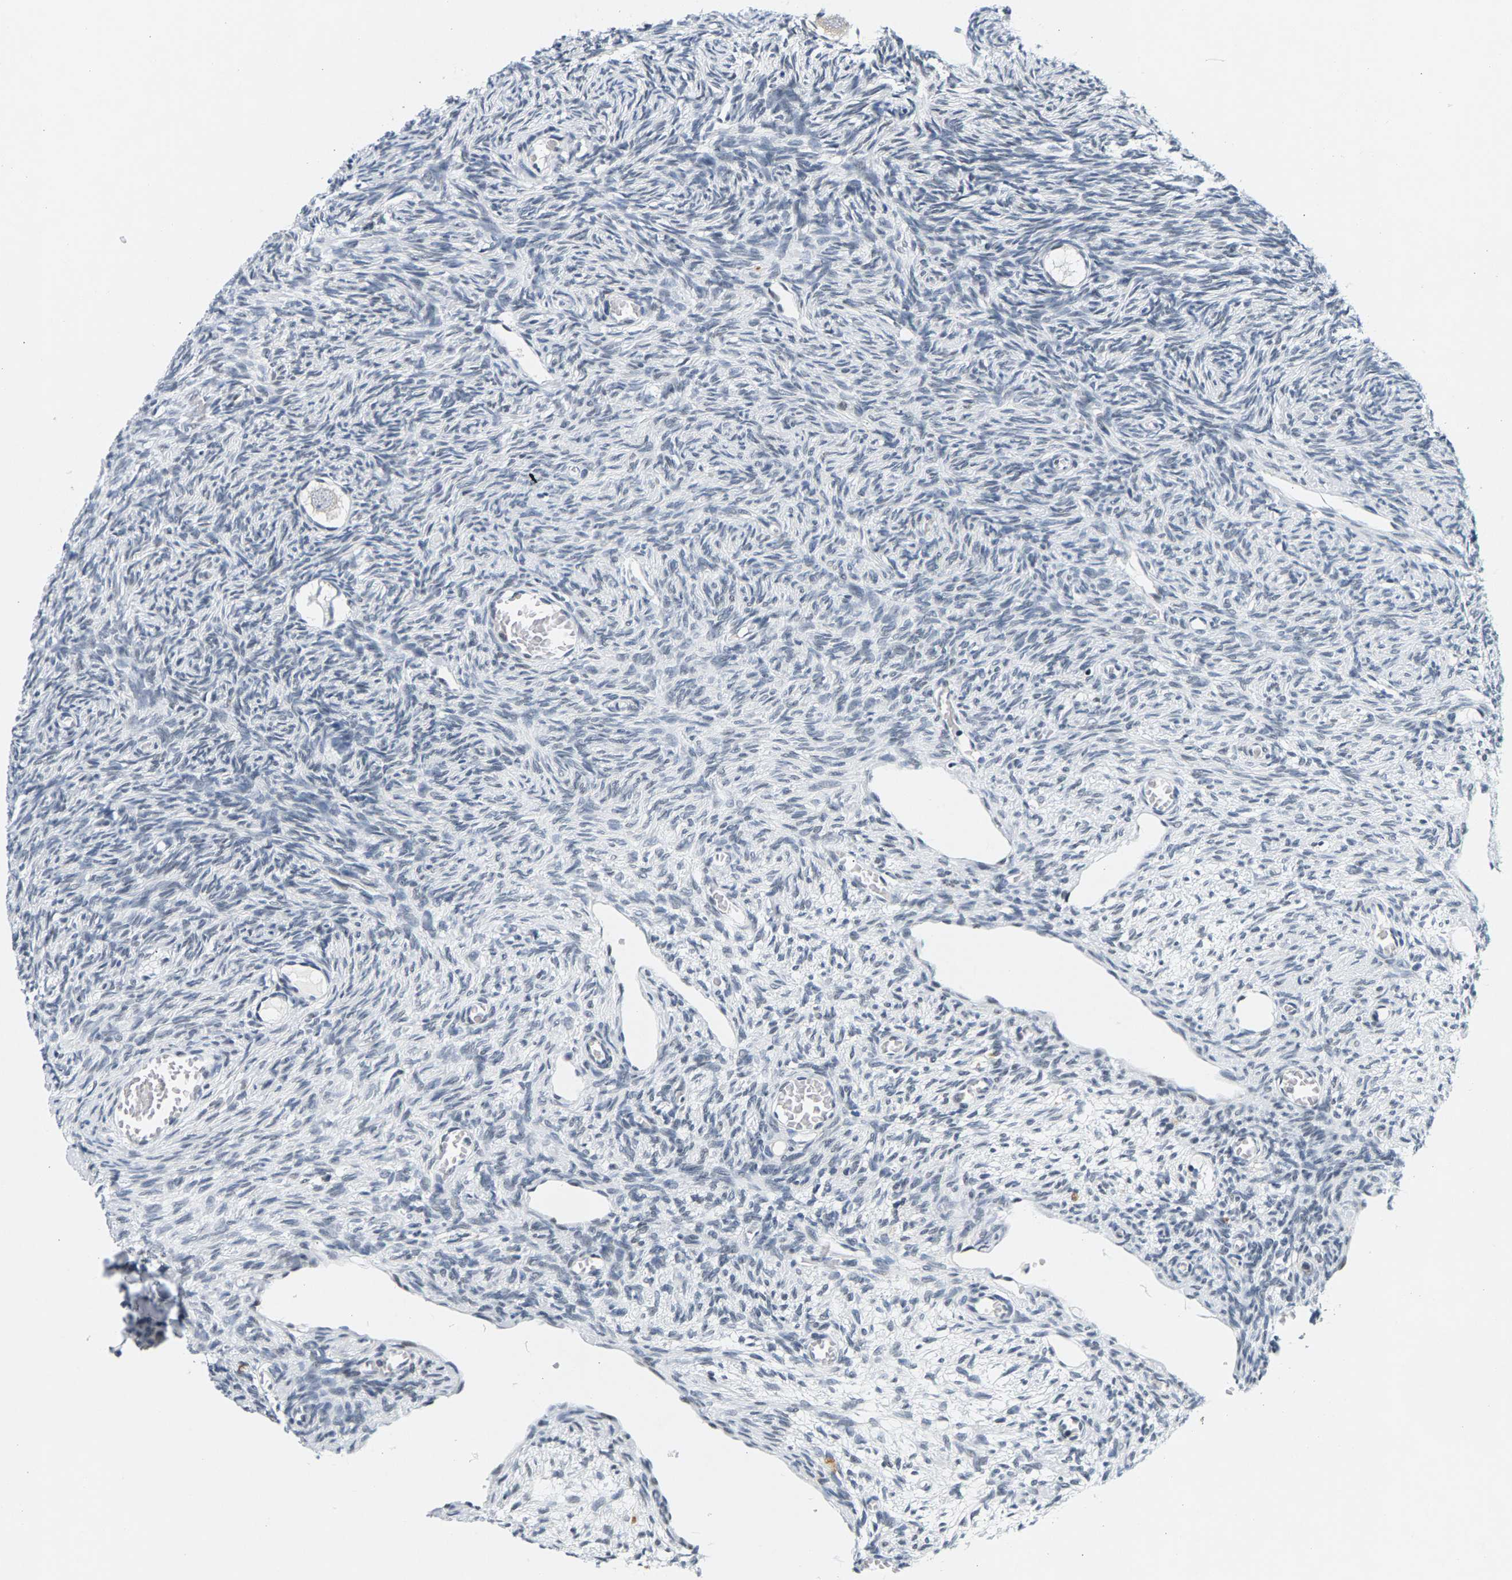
{"staining": {"intensity": "moderate", "quantity": "25%-75%", "location": "nuclear"}, "tissue": "ovary", "cell_type": "Follicle cells", "image_type": "normal", "snomed": [{"axis": "morphology", "description": "Normal tissue, NOS"}, {"axis": "topography", "description": "Ovary"}], "caption": "Ovary stained with immunohistochemistry (IHC) exhibits moderate nuclear expression in approximately 25%-75% of follicle cells. The staining was performed using DAB to visualize the protein expression in brown, while the nuclei were stained in blue with hematoxylin (Magnification: 20x).", "gene": "ATF2", "patient": {"sex": "female", "age": 27}}